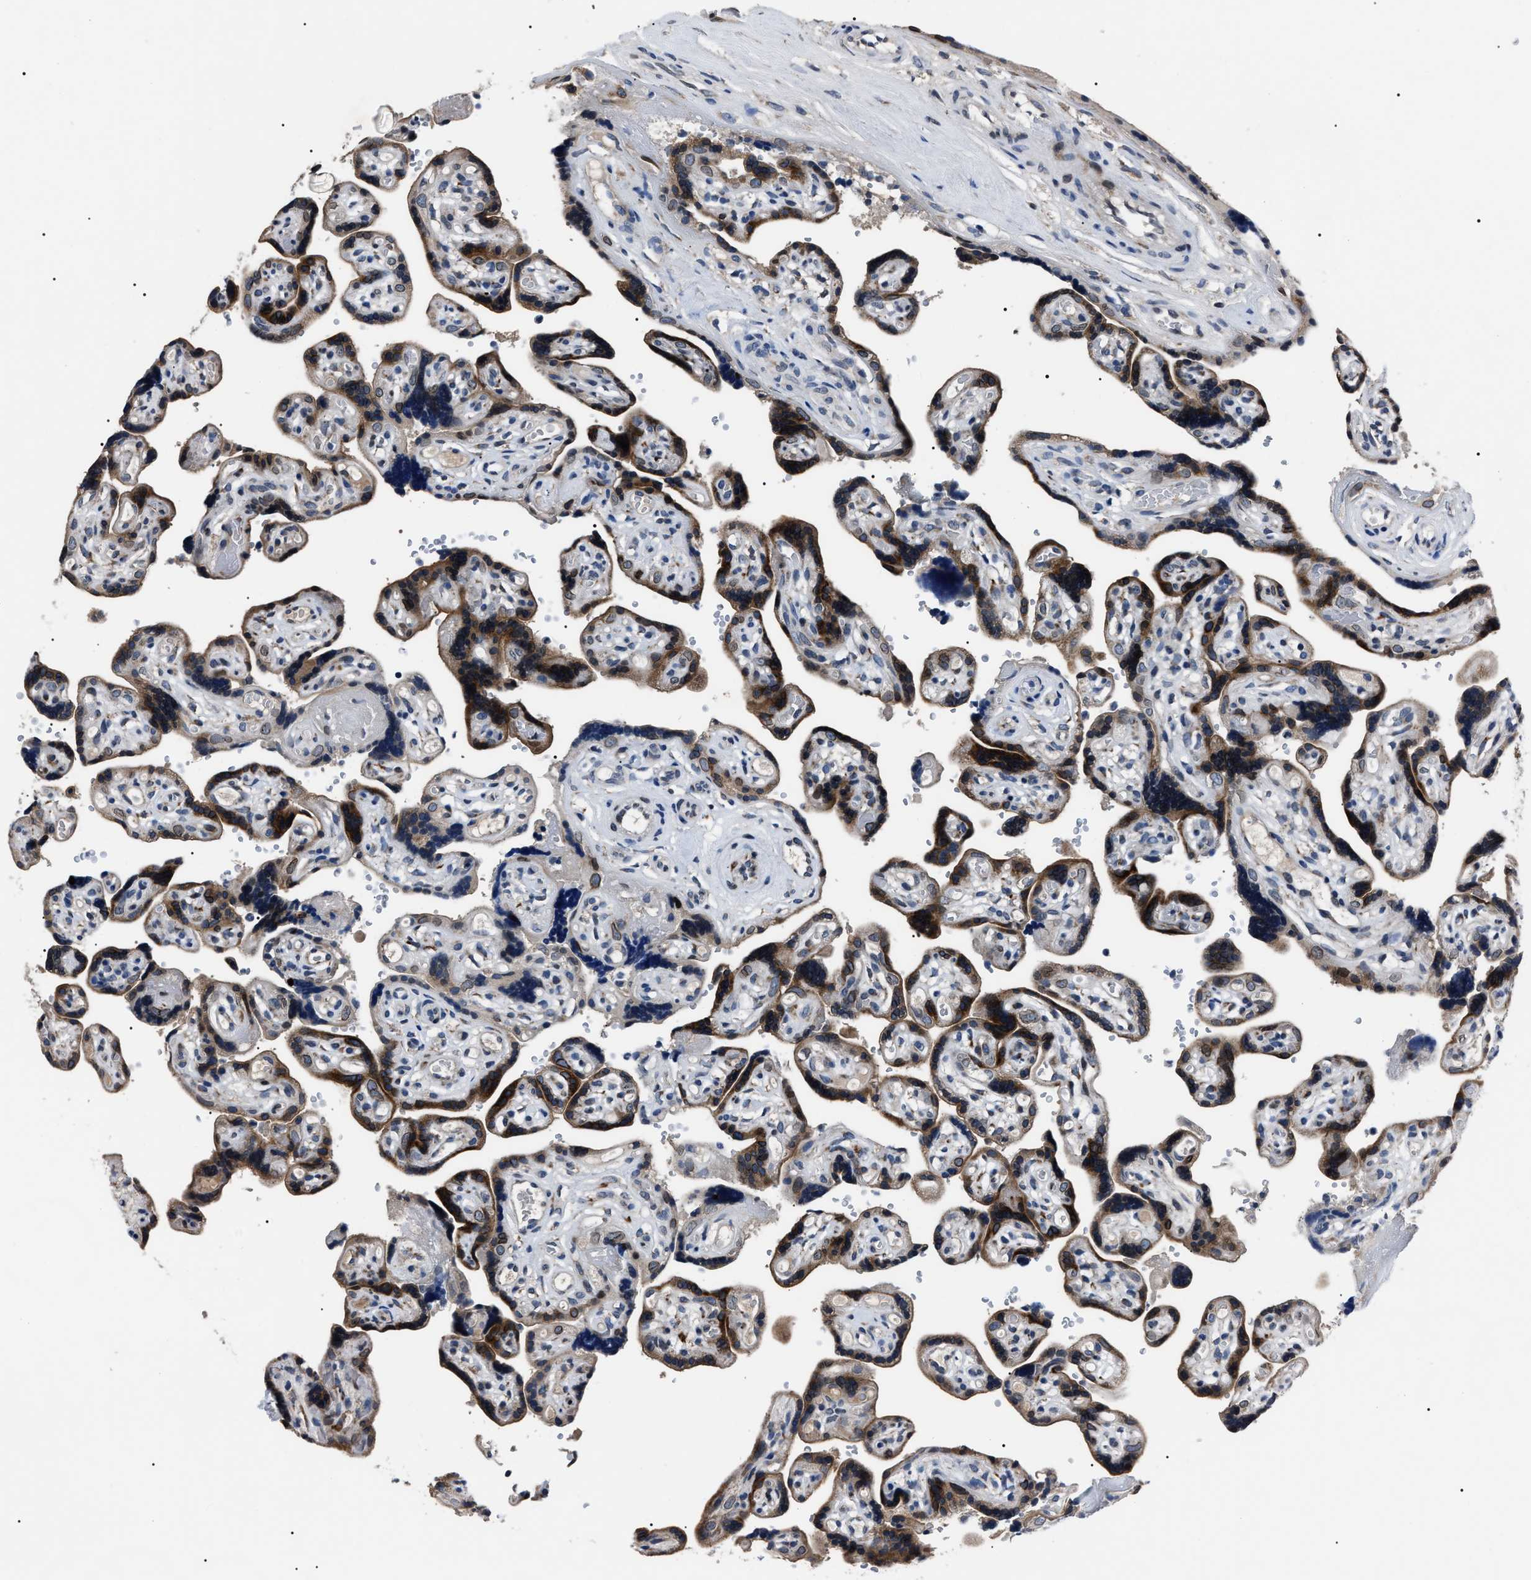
{"staining": {"intensity": "strong", "quantity": ">75%", "location": "cytoplasmic/membranous"}, "tissue": "placenta", "cell_type": "Decidual cells", "image_type": "normal", "snomed": [{"axis": "morphology", "description": "Normal tissue, NOS"}, {"axis": "topography", "description": "Placenta"}], "caption": "A micrograph of placenta stained for a protein demonstrates strong cytoplasmic/membranous brown staining in decidual cells.", "gene": "LRRC14", "patient": {"sex": "female", "age": 30}}